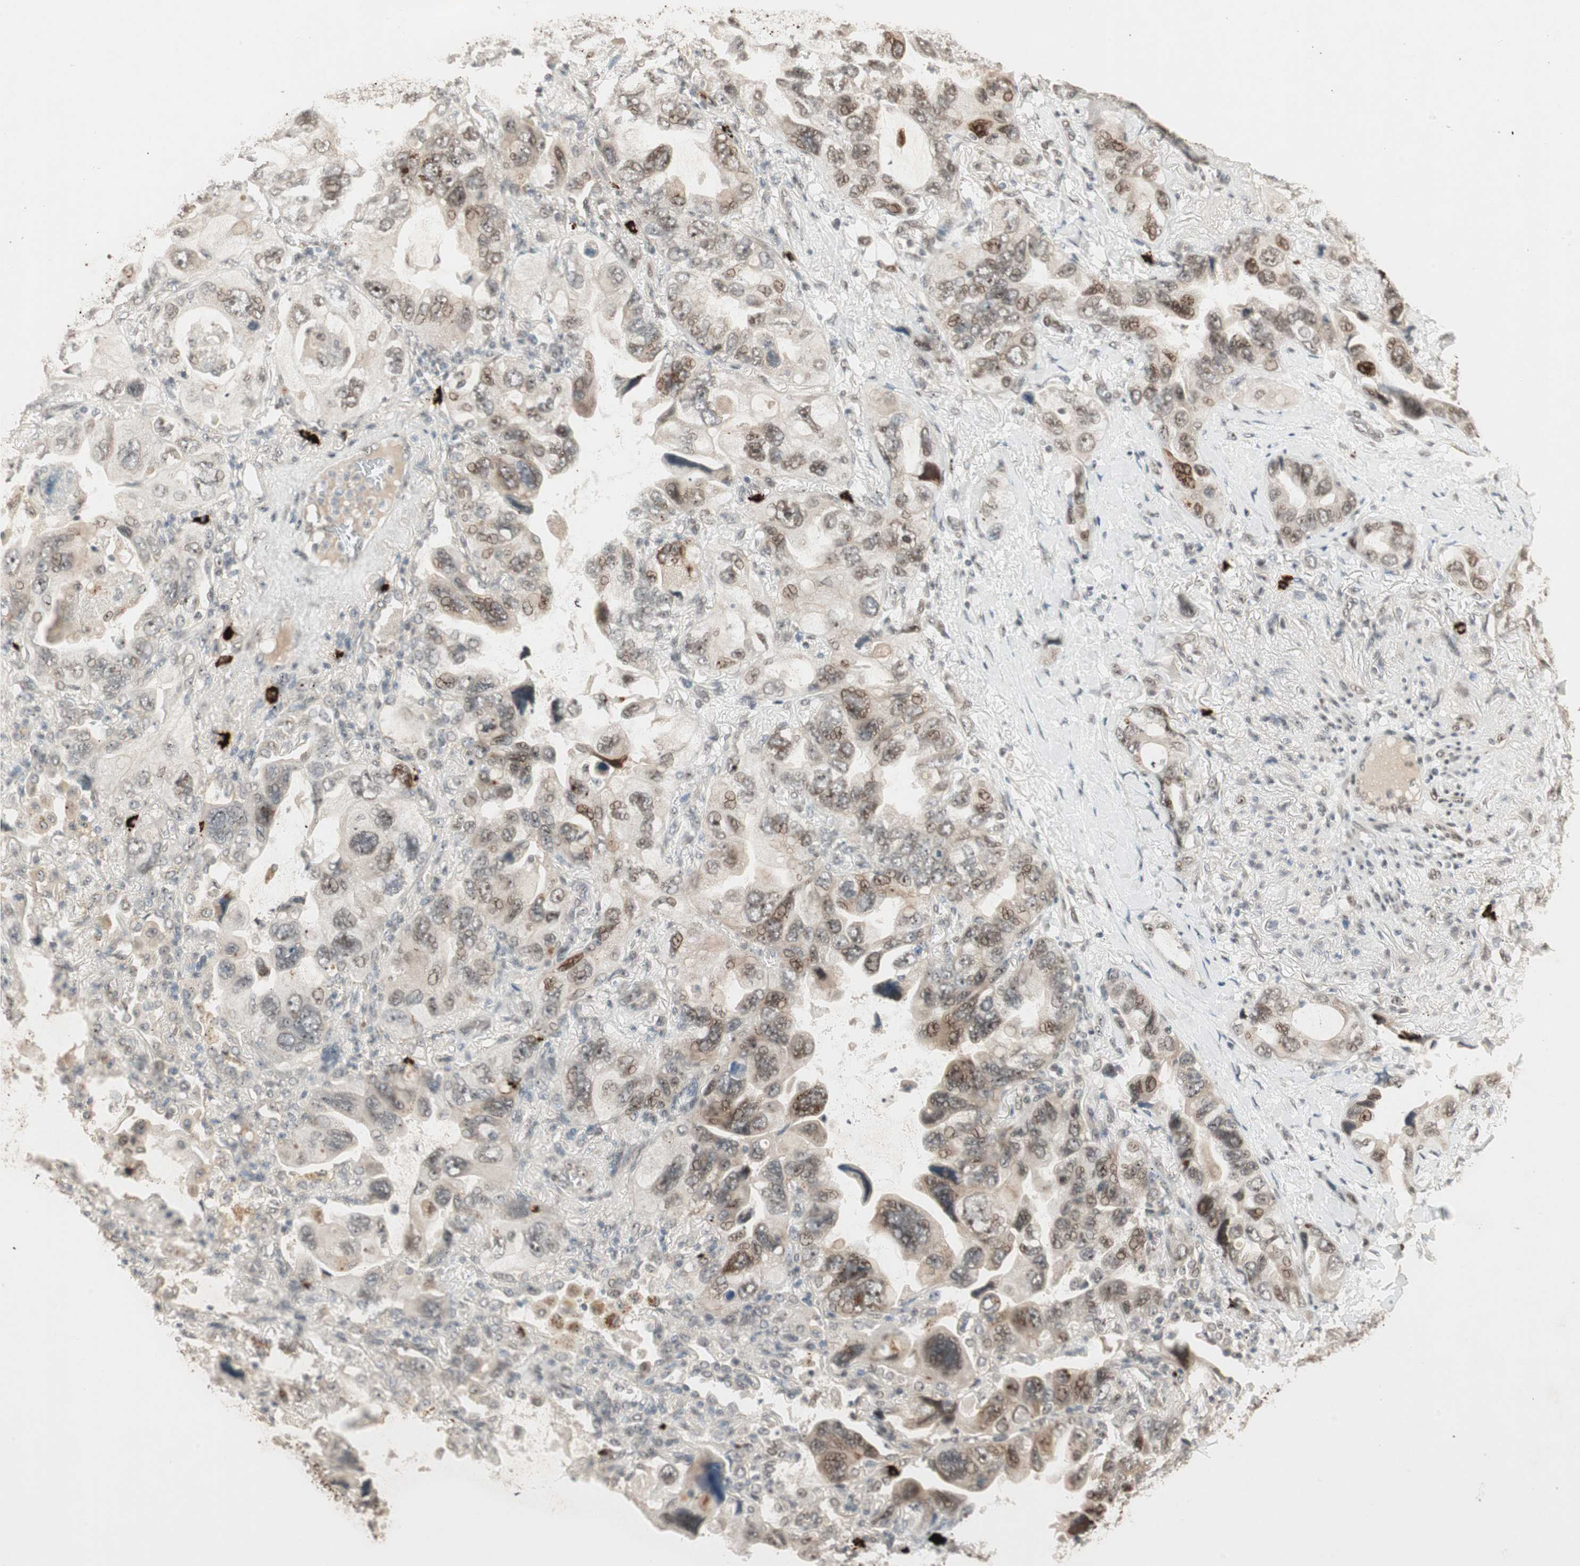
{"staining": {"intensity": "moderate", "quantity": ">75%", "location": "nuclear"}, "tissue": "lung cancer", "cell_type": "Tumor cells", "image_type": "cancer", "snomed": [{"axis": "morphology", "description": "Squamous cell carcinoma, NOS"}, {"axis": "topography", "description": "Lung"}], "caption": "This image reveals IHC staining of lung cancer, with medium moderate nuclear positivity in about >75% of tumor cells.", "gene": "ETV4", "patient": {"sex": "female", "age": 73}}